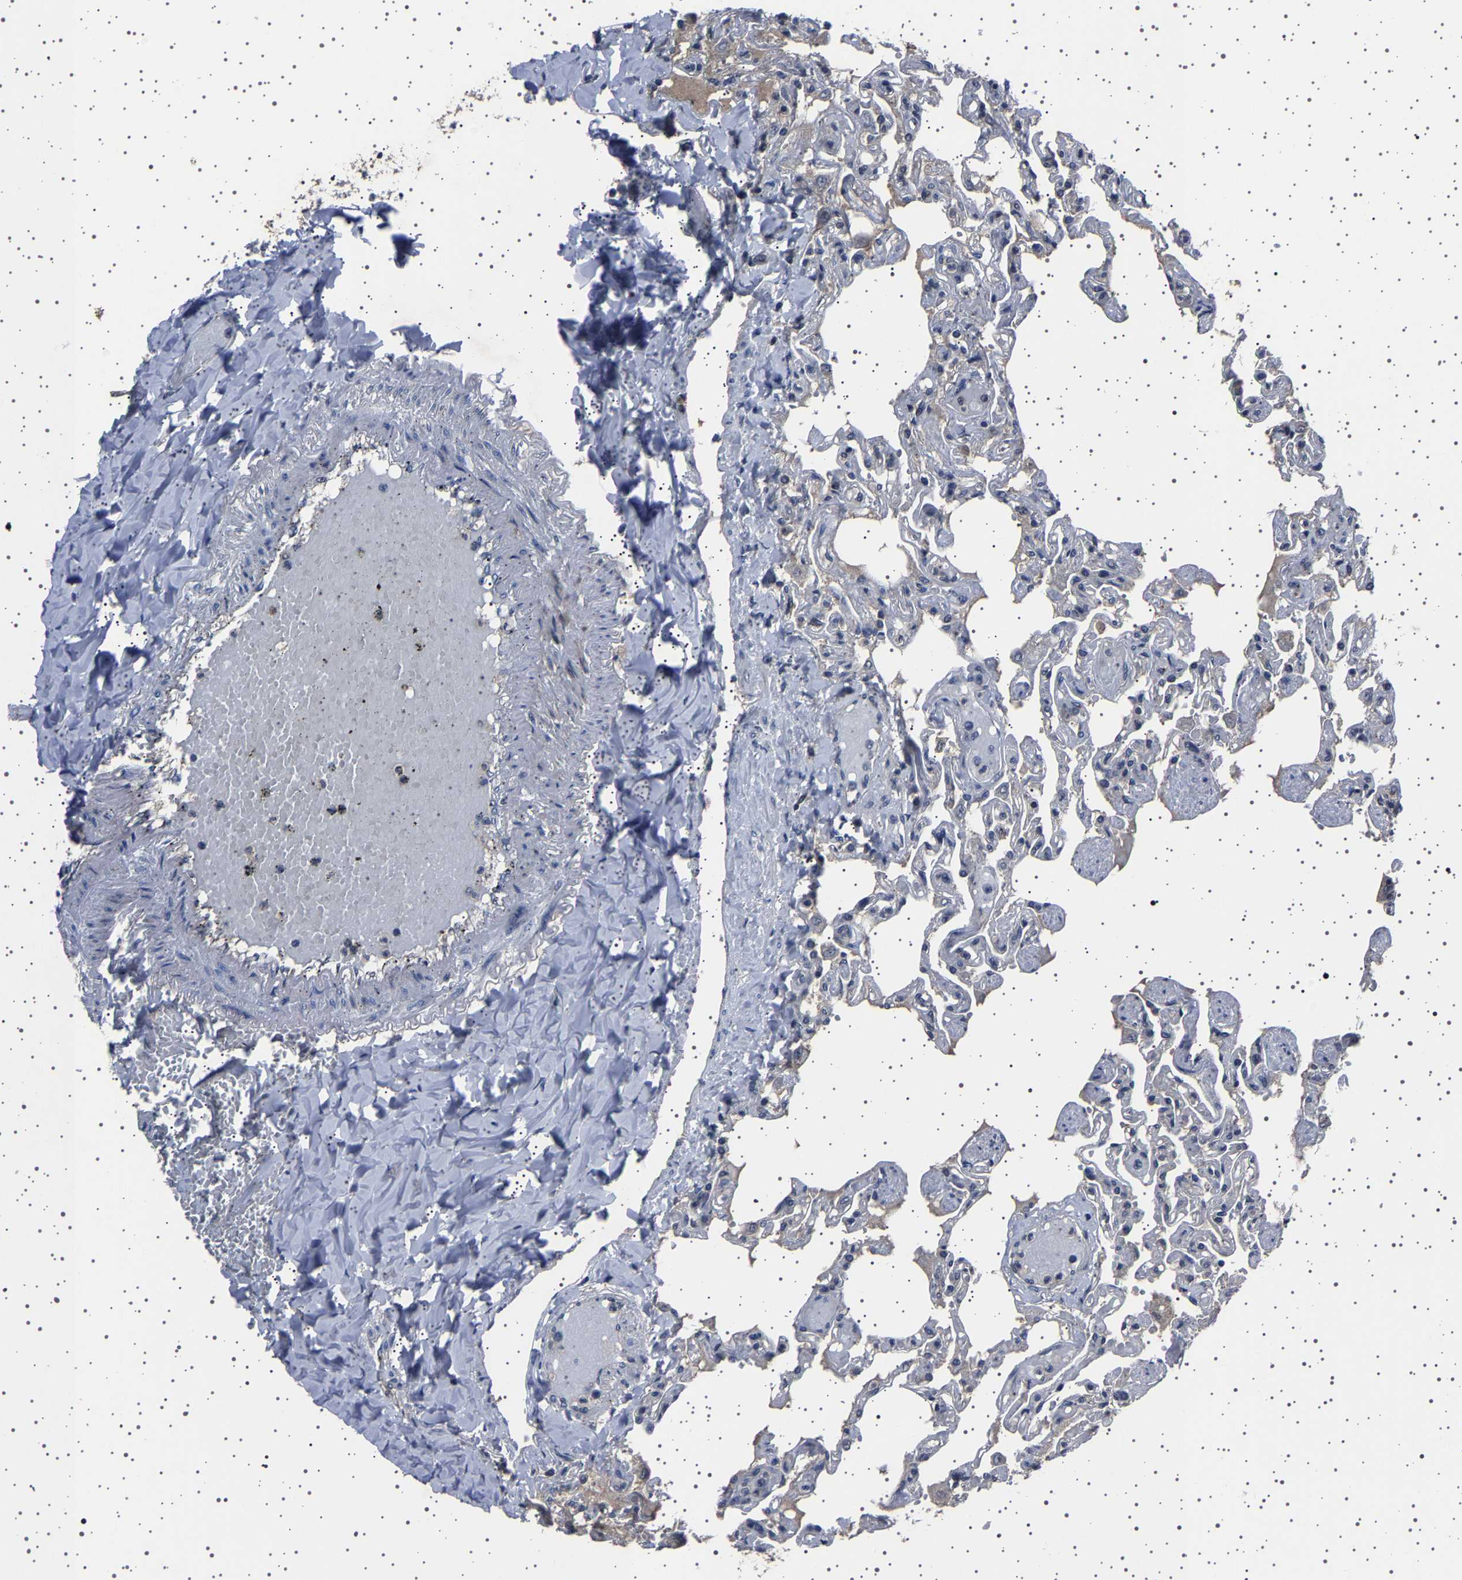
{"staining": {"intensity": "weak", "quantity": "<25%", "location": "cytoplasmic/membranous"}, "tissue": "lung", "cell_type": "Alveolar cells", "image_type": "normal", "snomed": [{"axis": "morphology", "description": "Normal tissue, NOS"}, {"axis": "topography", "description": "Lung"}], "caption": "Immunohistochemistry of benign lung shows no staining in alveolar cells.", "gene": "NCKAP1", "patient": {"sex": "male", "age": 21}}